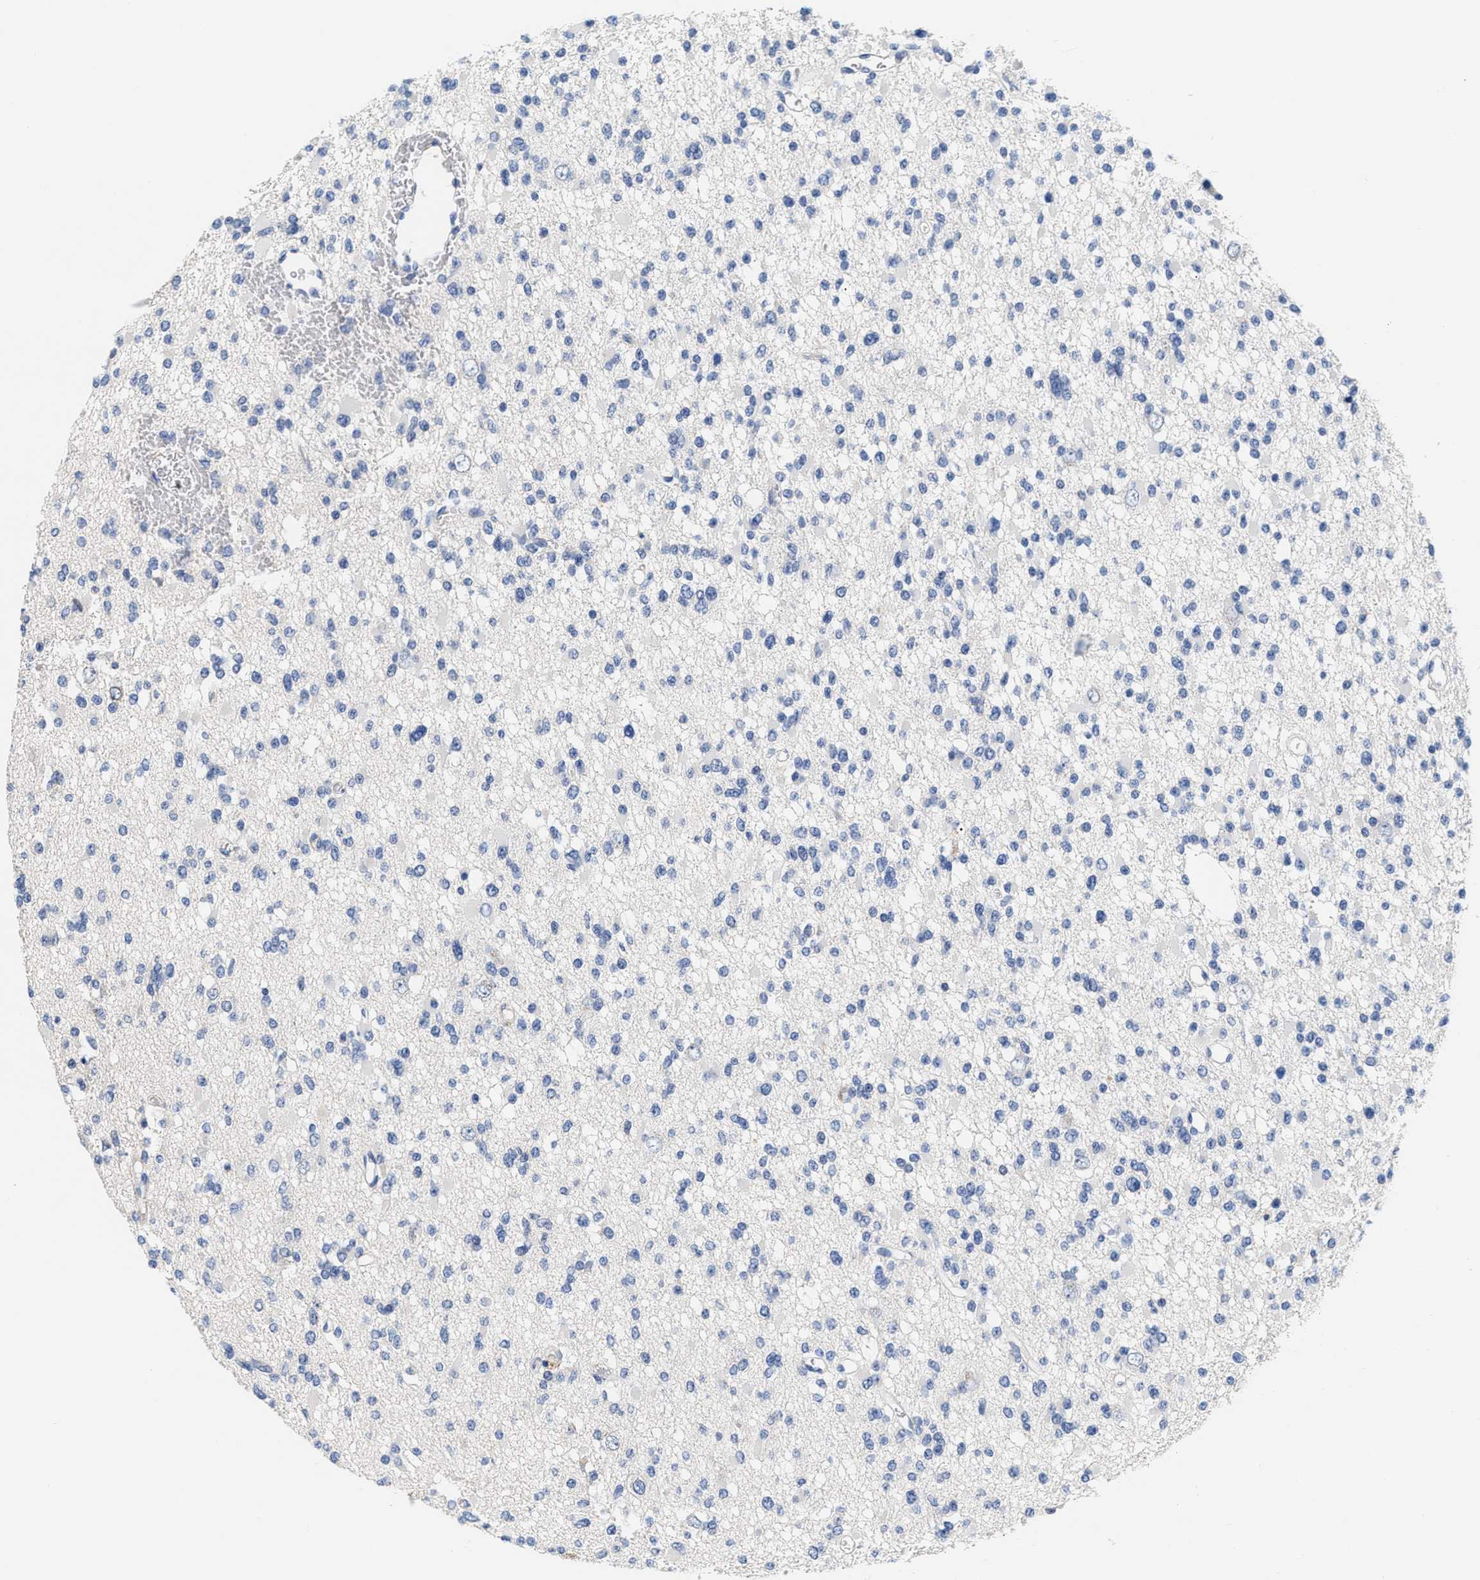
{"staining": {"intensity": "negative", "quantity": "none", "location": "none"}, "tissue": "glioma", "cell_type": "Tumor cells", "image_type": "cancer", "snomed": [{"axis": "morphology", "description": "Glioma, malignant, Low grade"}, {"axis": "topography", "description": "Brain"}], "caption": "Micrograph shows no protein staining in tumor cells of malignant glioma (low-grade) tissue.", "gene": "ACTL7B", "patient": {"sex": "female", "age": 22}}